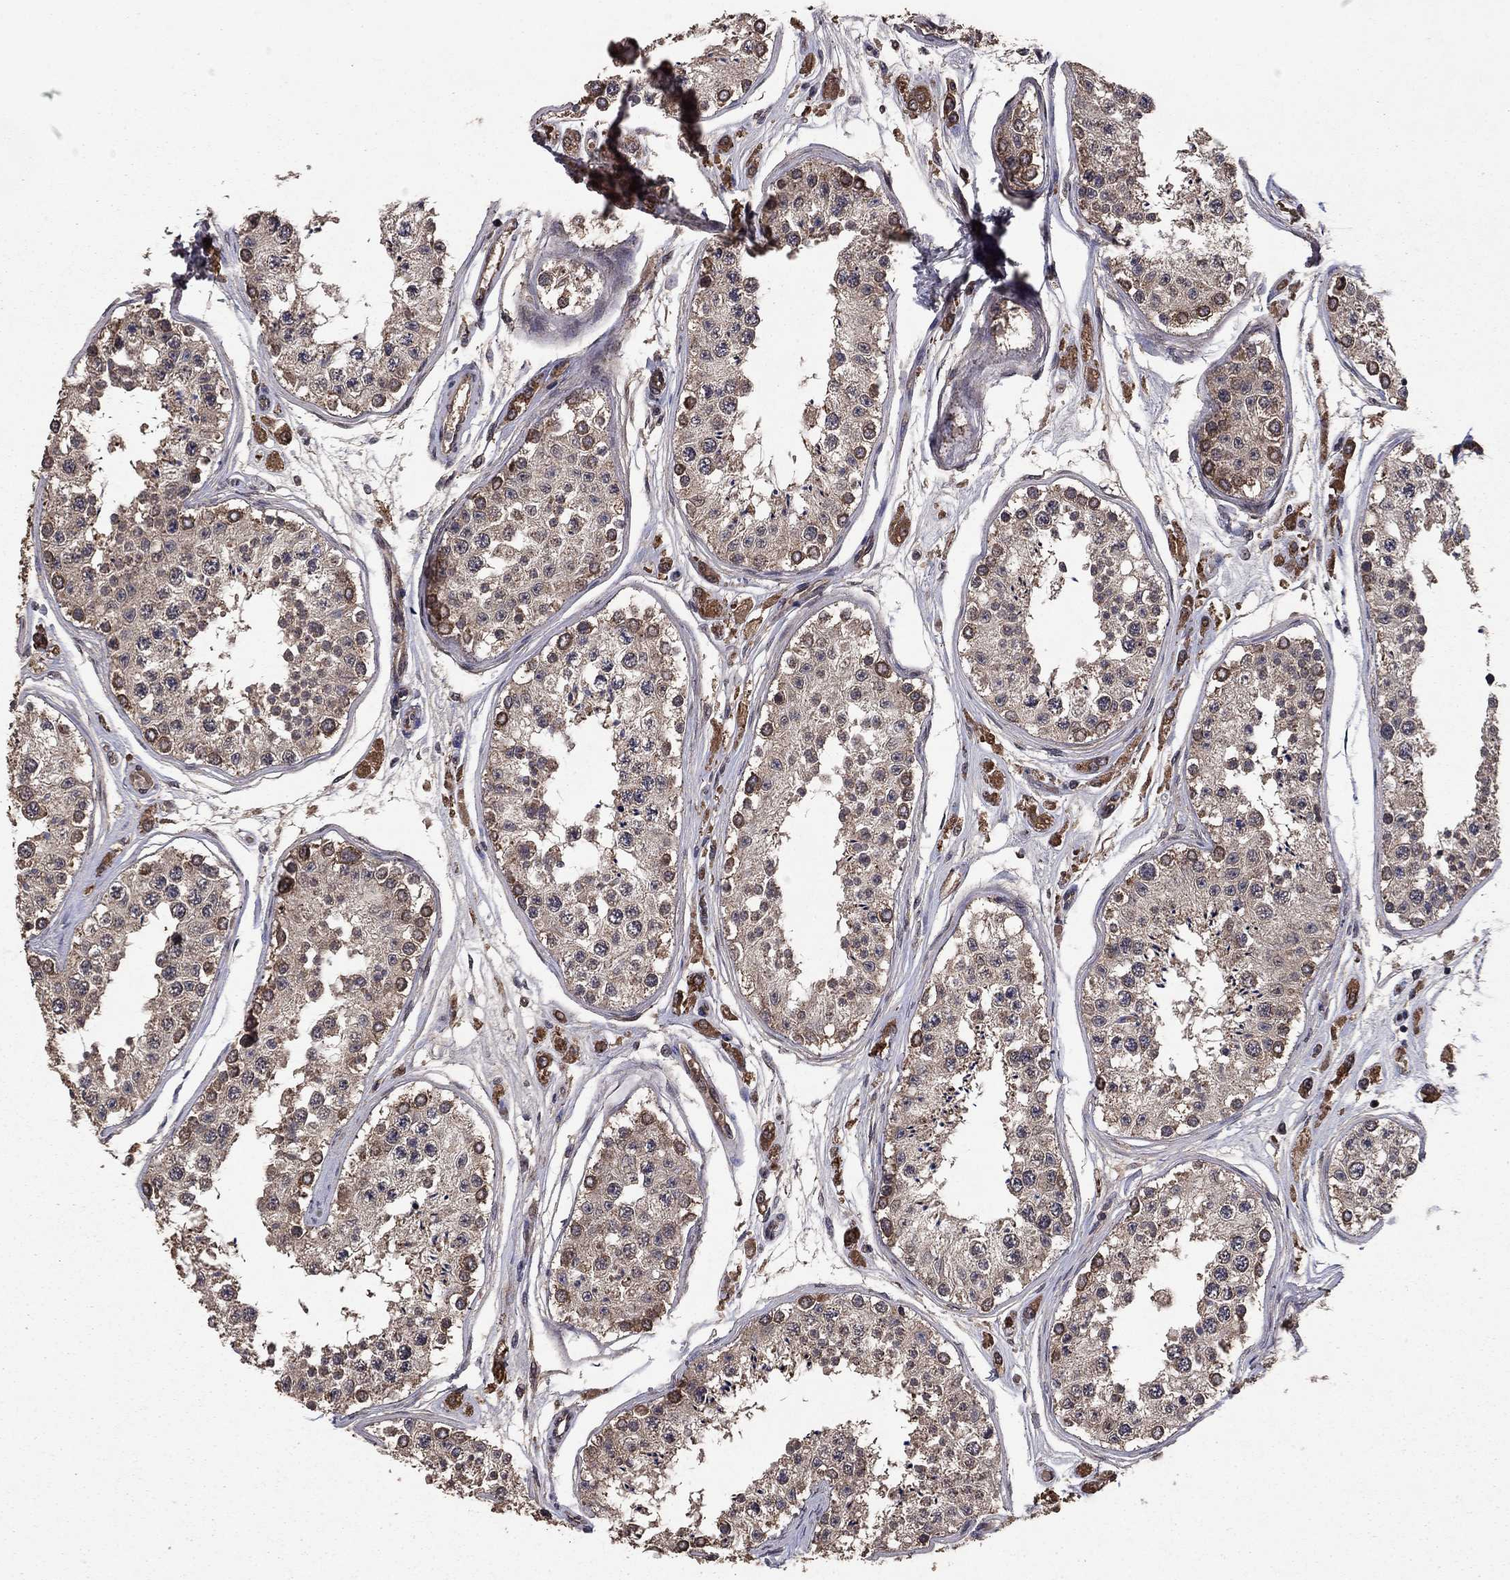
{"staining": {"intensity": "strong", "quantity": "<25%", "location": "cytoplasmic/membranous"}, "tissue": "testis", "cell_type": "Cells in seminiferous ducts", "image_type": "normal", "snomed": [{"axis": "morphology", "description": "Normal tissue, NOS"}, {"axis": "topography", "description": "Testis"}], "caption": "A brown stain labels strong cytoplasmic/membranous expression of a protein in cells in seminiferous ducts of benign human testis.", "gene": "DHRS1", "patient": {"sex": "male", "age": 25}}